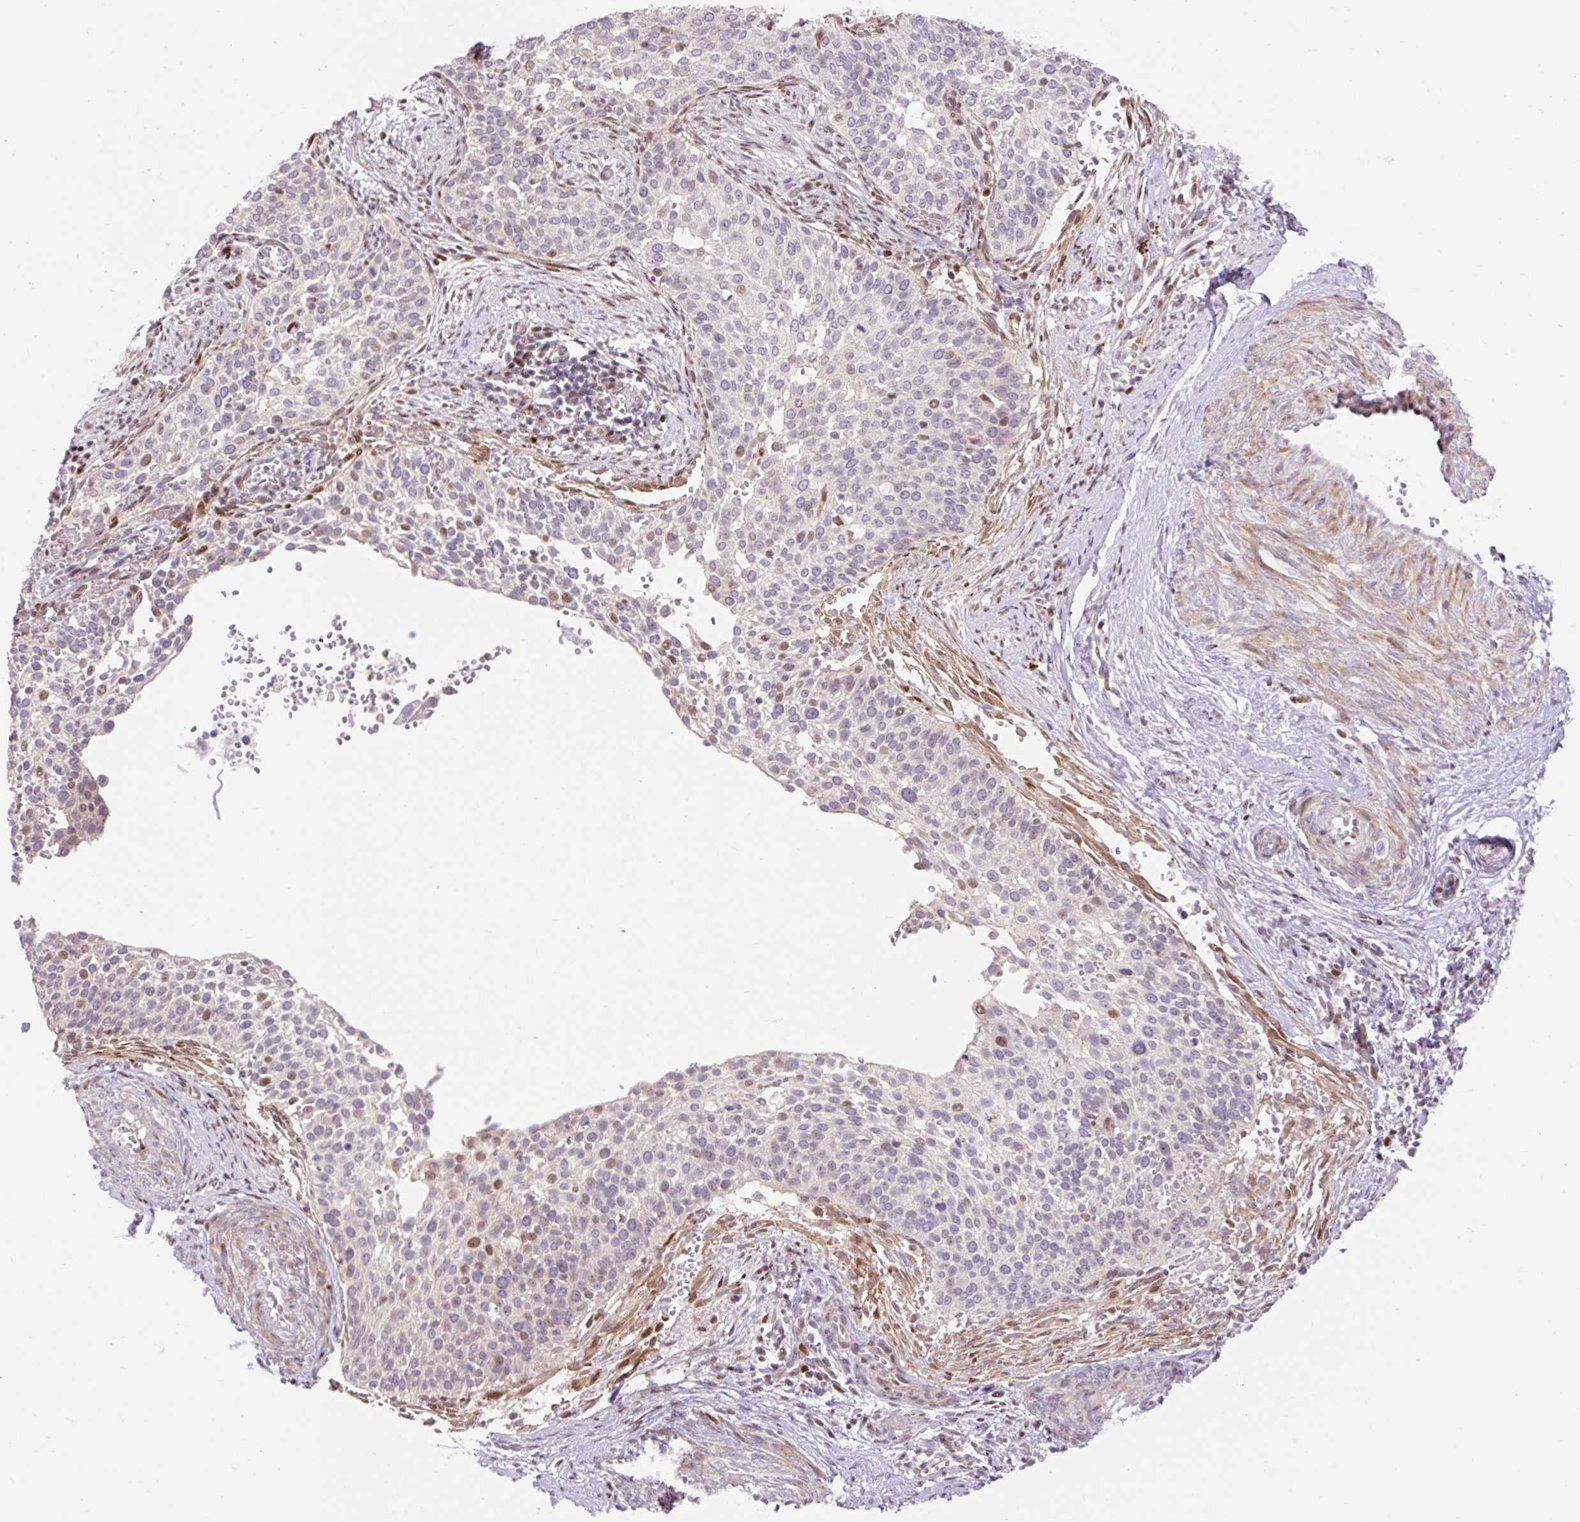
{"staining": {"intensity": "moderate", "quantity": "<25%", "location": "nuclear"}, "tissue": "cervical cancer", "cell_type": "Tumor cells", "image_type": "cancer", "snomed": [{"axis": "morphology", "description": "Squamous cell carcinoma, NOS"}, {"axis": "topography", "description": "Cervix"}], "caption": "Immunohistochemistry (DAB (3,3'-diaminobenzidine)) staining of cervical squamous cell carcinoma shows moderate nuclear protein expression in about <25% of tumor cells. (DAB IHC with brightfield microscopy, high magnification).", "gene": "RIPPLY3", "patient": {"sex": "female", "age": 44}}